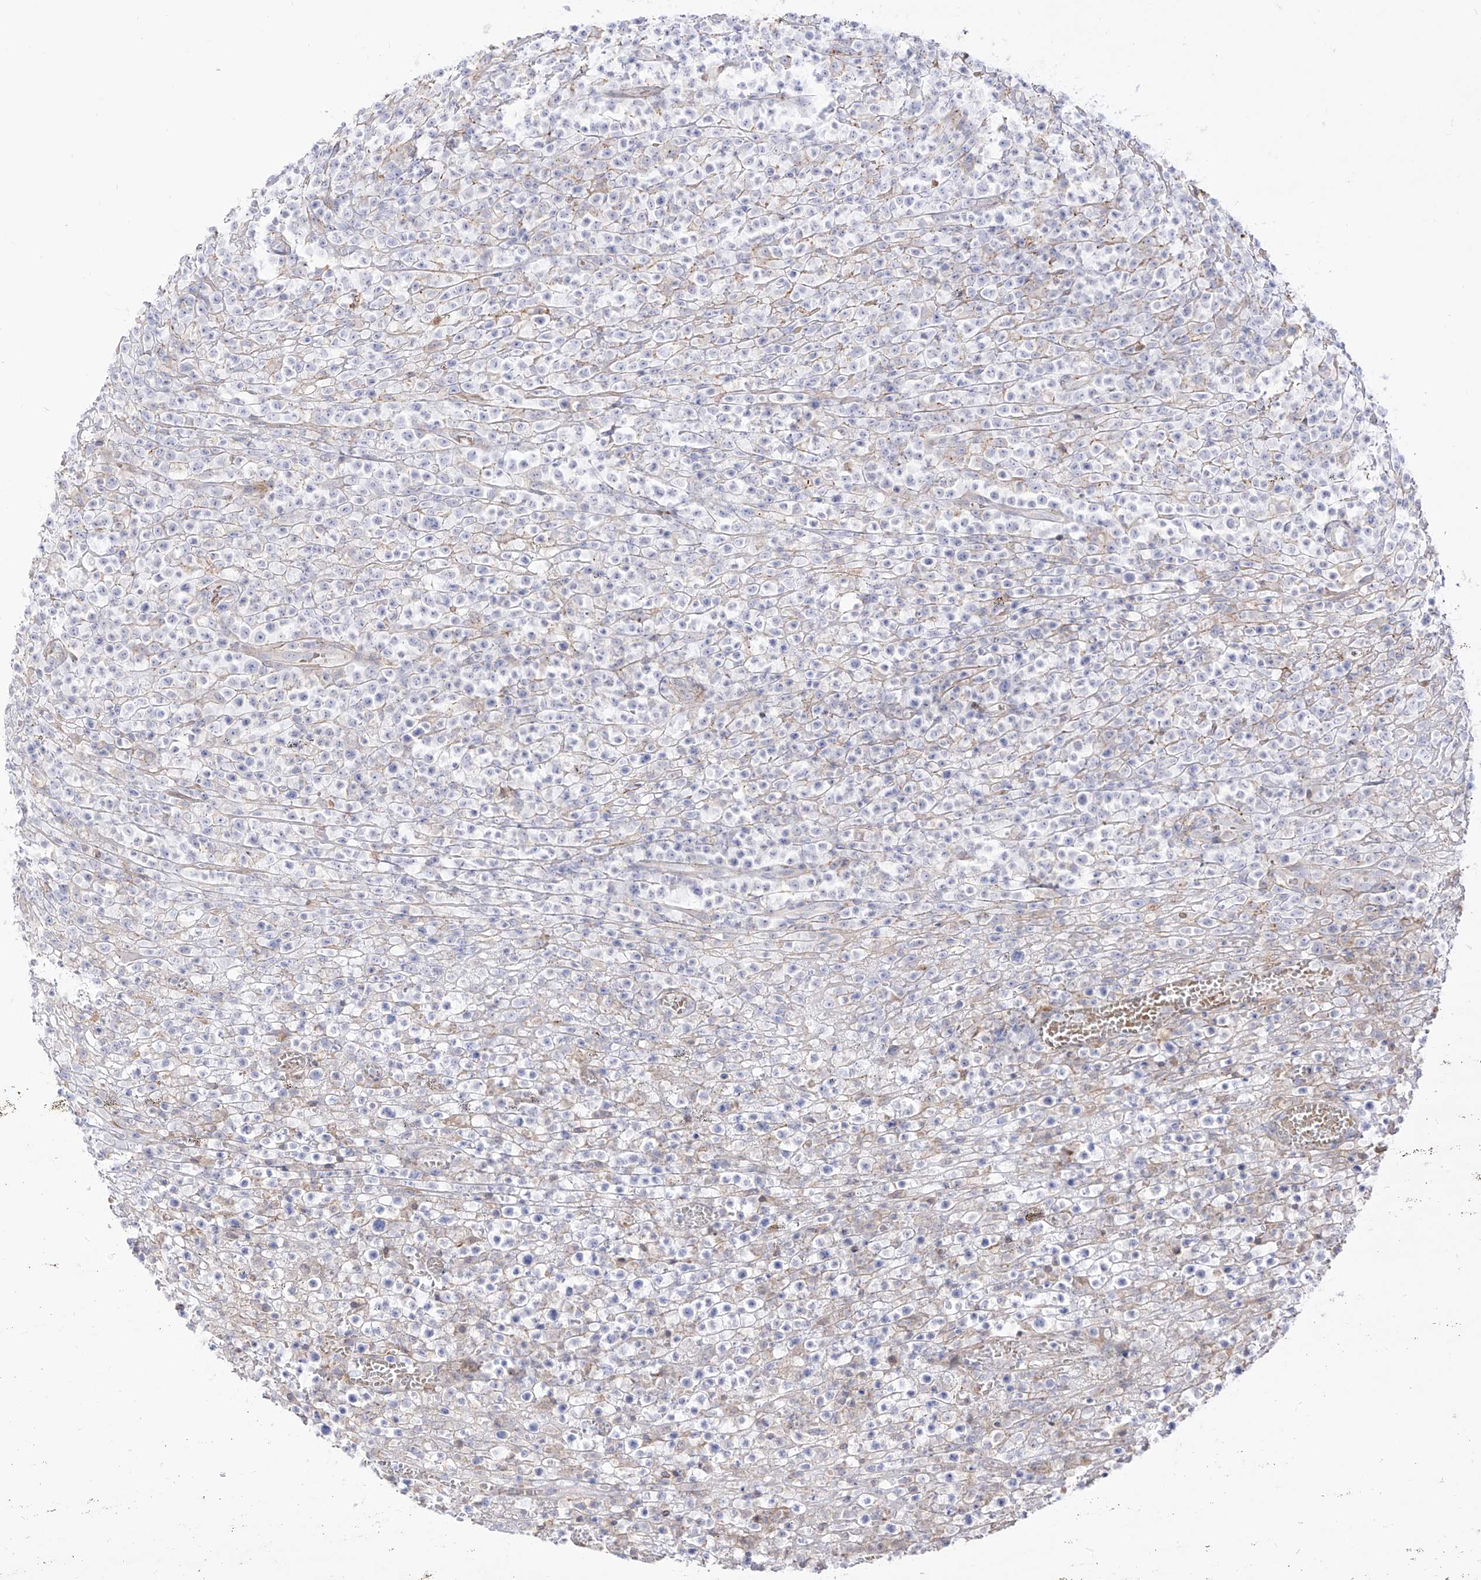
{"staining": {"intensity": "negative", "quantity": "none", "location": "none"}, "tissue": "lymphoma", "cell_type": "Tumor cells", "image_type": "cancer", "snomed": [{"axis": "morphology", "description": "Malignant lymphoma, non-Hodgkin's type, High grade"}, {"axis": "topography", "description": "Colon"}], "caption": "DAB immunohistochemical staining of lymphoma demonstrates no significant positivity in tumor cells. Nuclei are stained in blue.", "gene": "ZGRF1", "patient": {"sex": "female", "age": 53}}